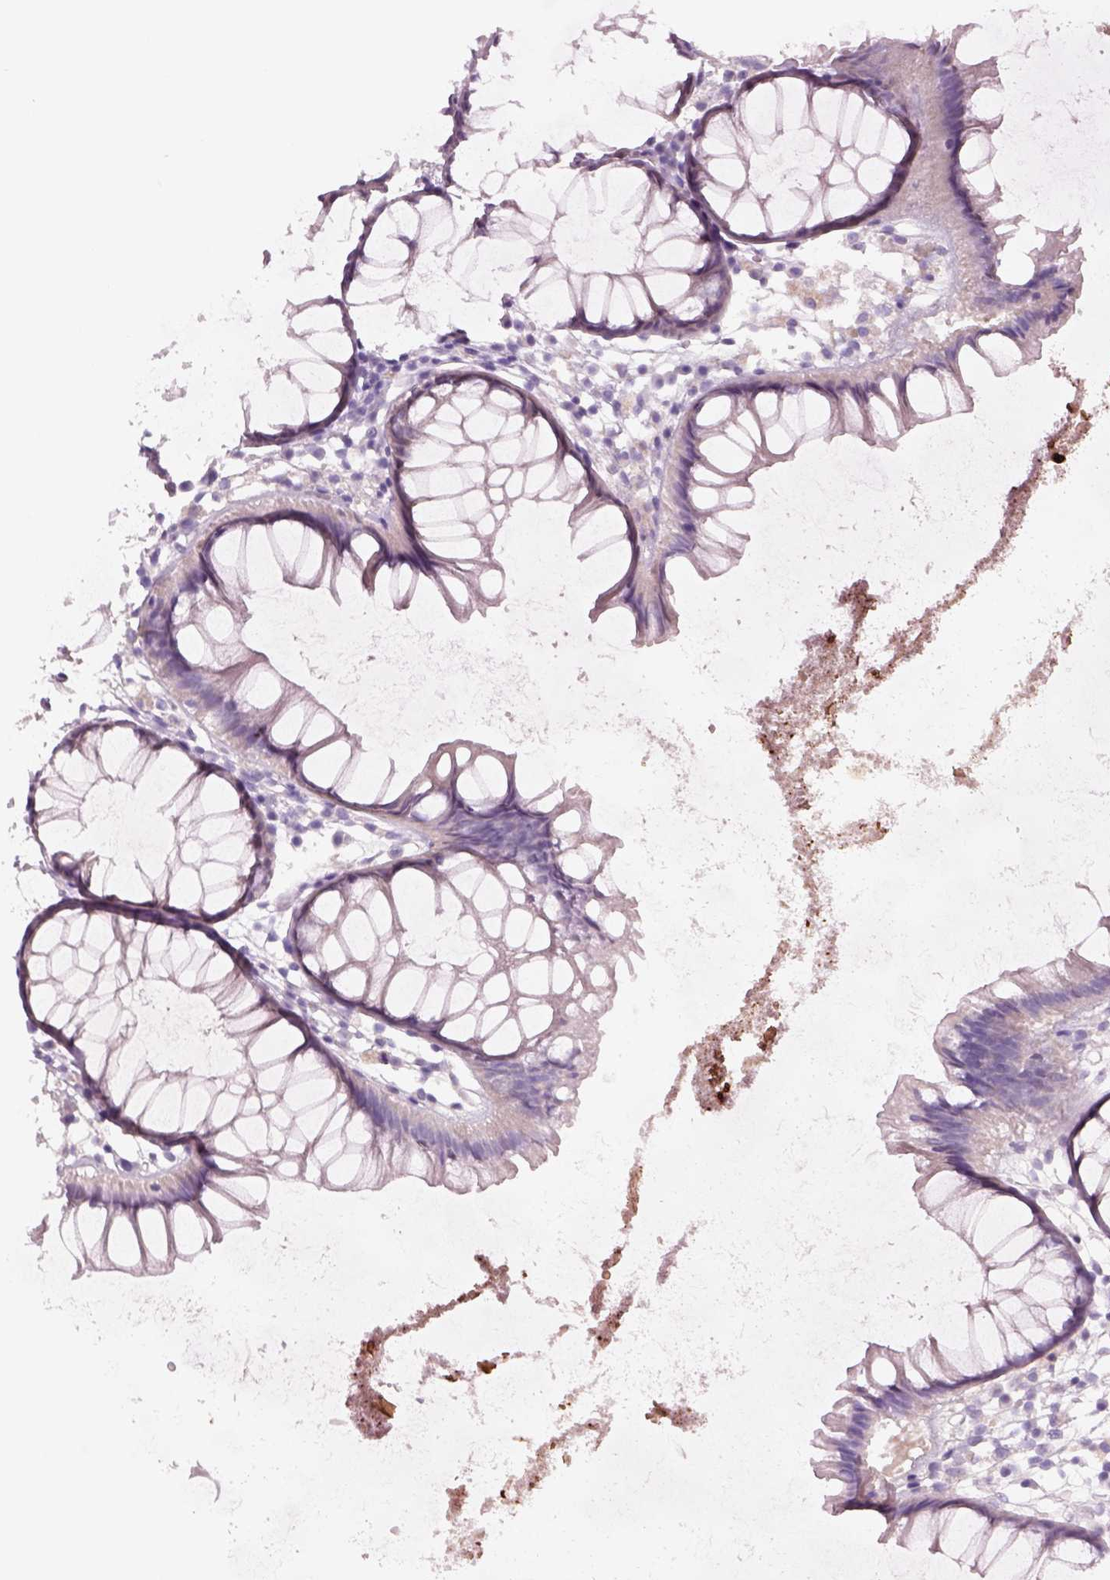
{"staining": {"intensity": "negative", "quantity": "none", "location": "none"}, "tissue": "colon", "cell_type": "Endothelial cells", "image_type": "normal", "snomed": [{"axis": "morphology", "description": "Normal tissue, NOS"}, {"axis": "morphology", "description": "Adenocarcinoma, NOS"}, {"axis": "topography", "description": "Colon"}], "caption": "High magnification brightfield microscopy of normal colon stained with DAB (brown) and counterstained with hematoxylin (blue): endothelial cells show no significant expression. (Immunohistochemistry, brightfield microscopy, high magnification).", "gene": "MDH1B", "patient": {"sex": "male", "age": 65}}